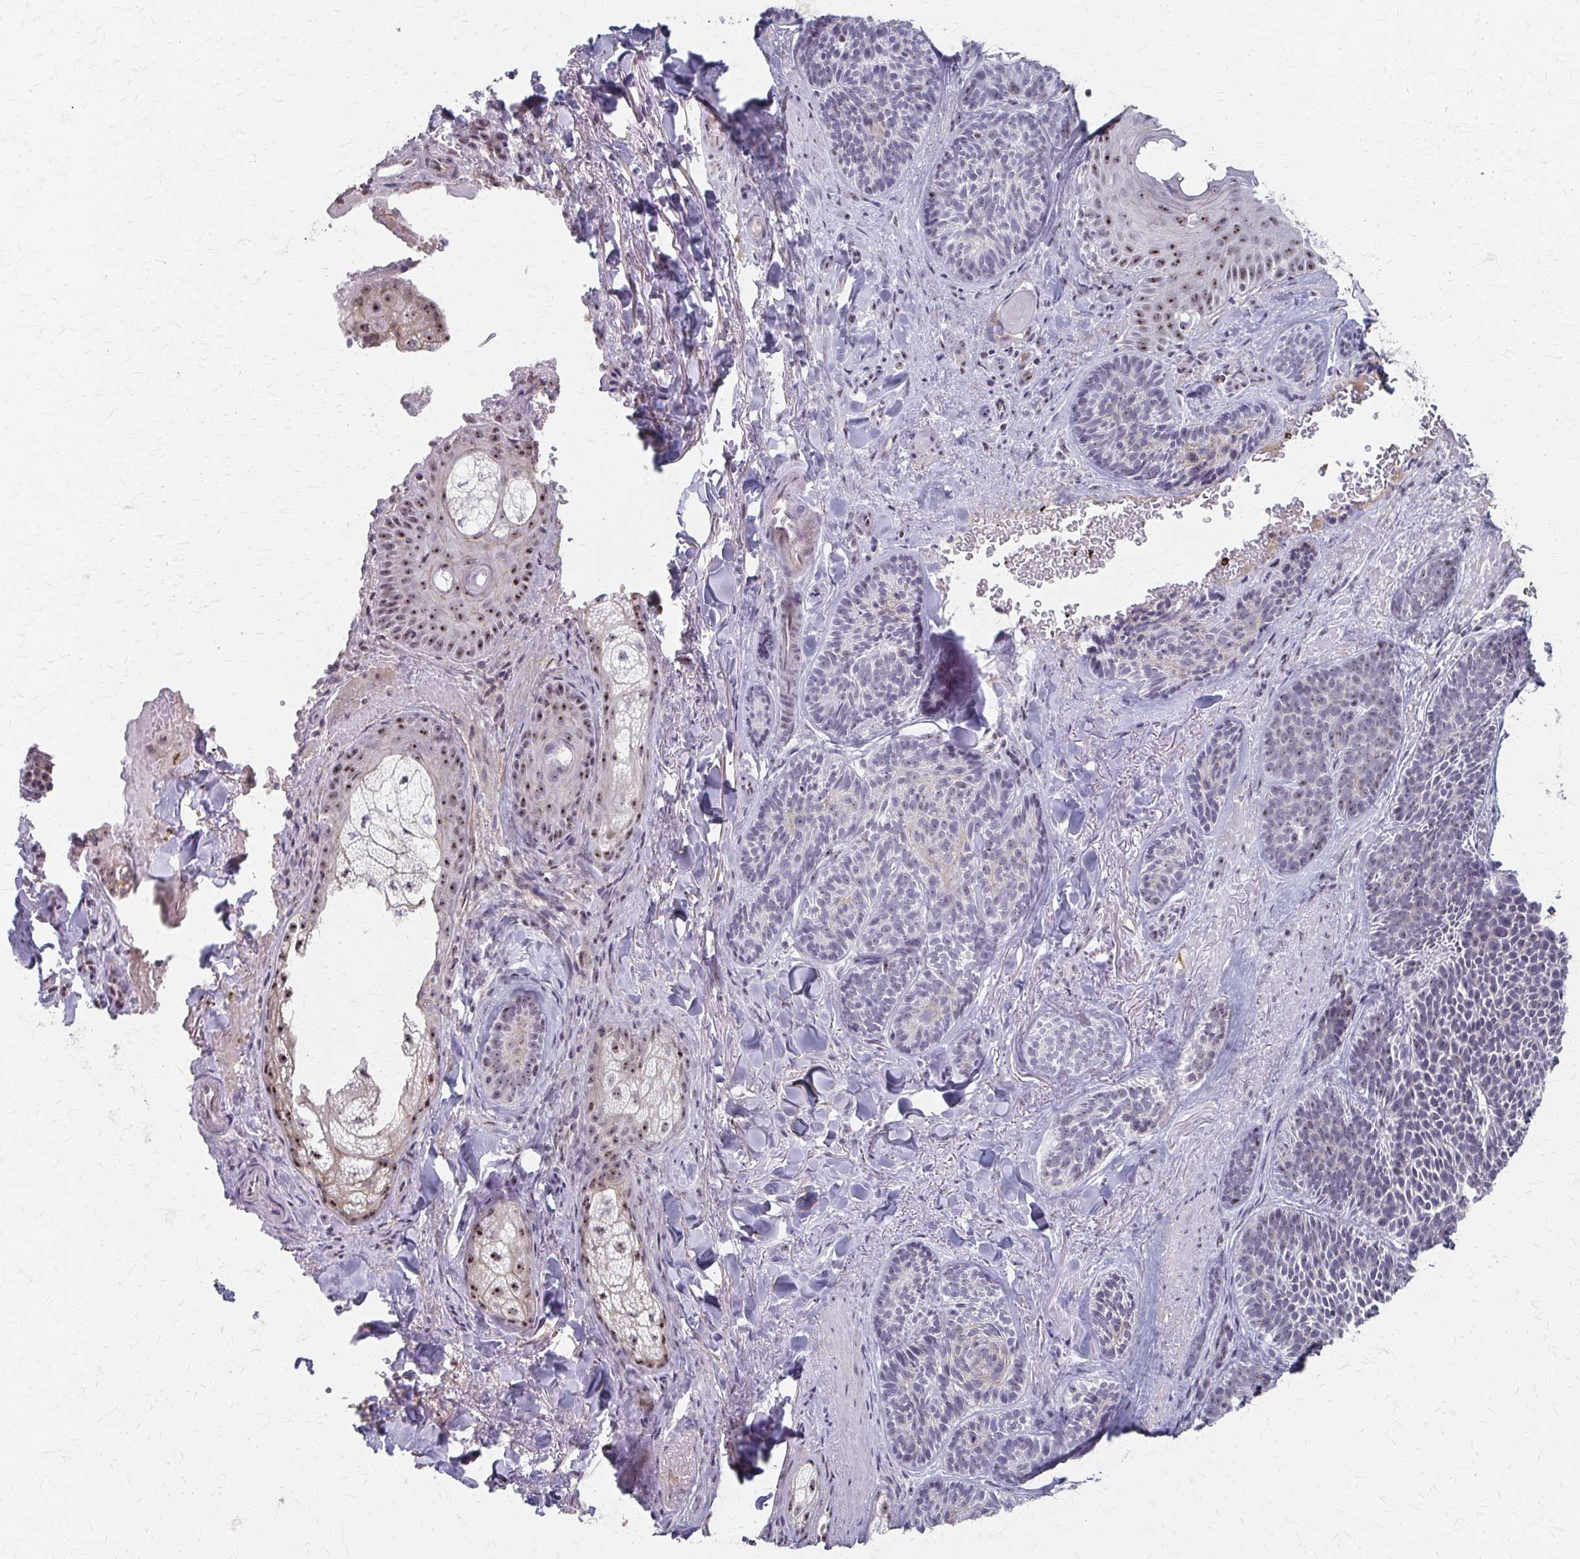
{"staining": {"intensity": "negative", "quantity": "none", "location": "none"}, "tissue": "skin cancer", "cell_type": "Tumor cells", "image_type": "cancer", "snomed": [{"axis": "morphology", "description": "Basal cell carcinoma"}, {"axis": "topography", "description": "Skin"}], "caption": "This is a micrograph of IHC staining of skin cancer, which shows no staining in tumor cells.", "gene": "PES1", "patient": {"sex": "male", "age": 81}}